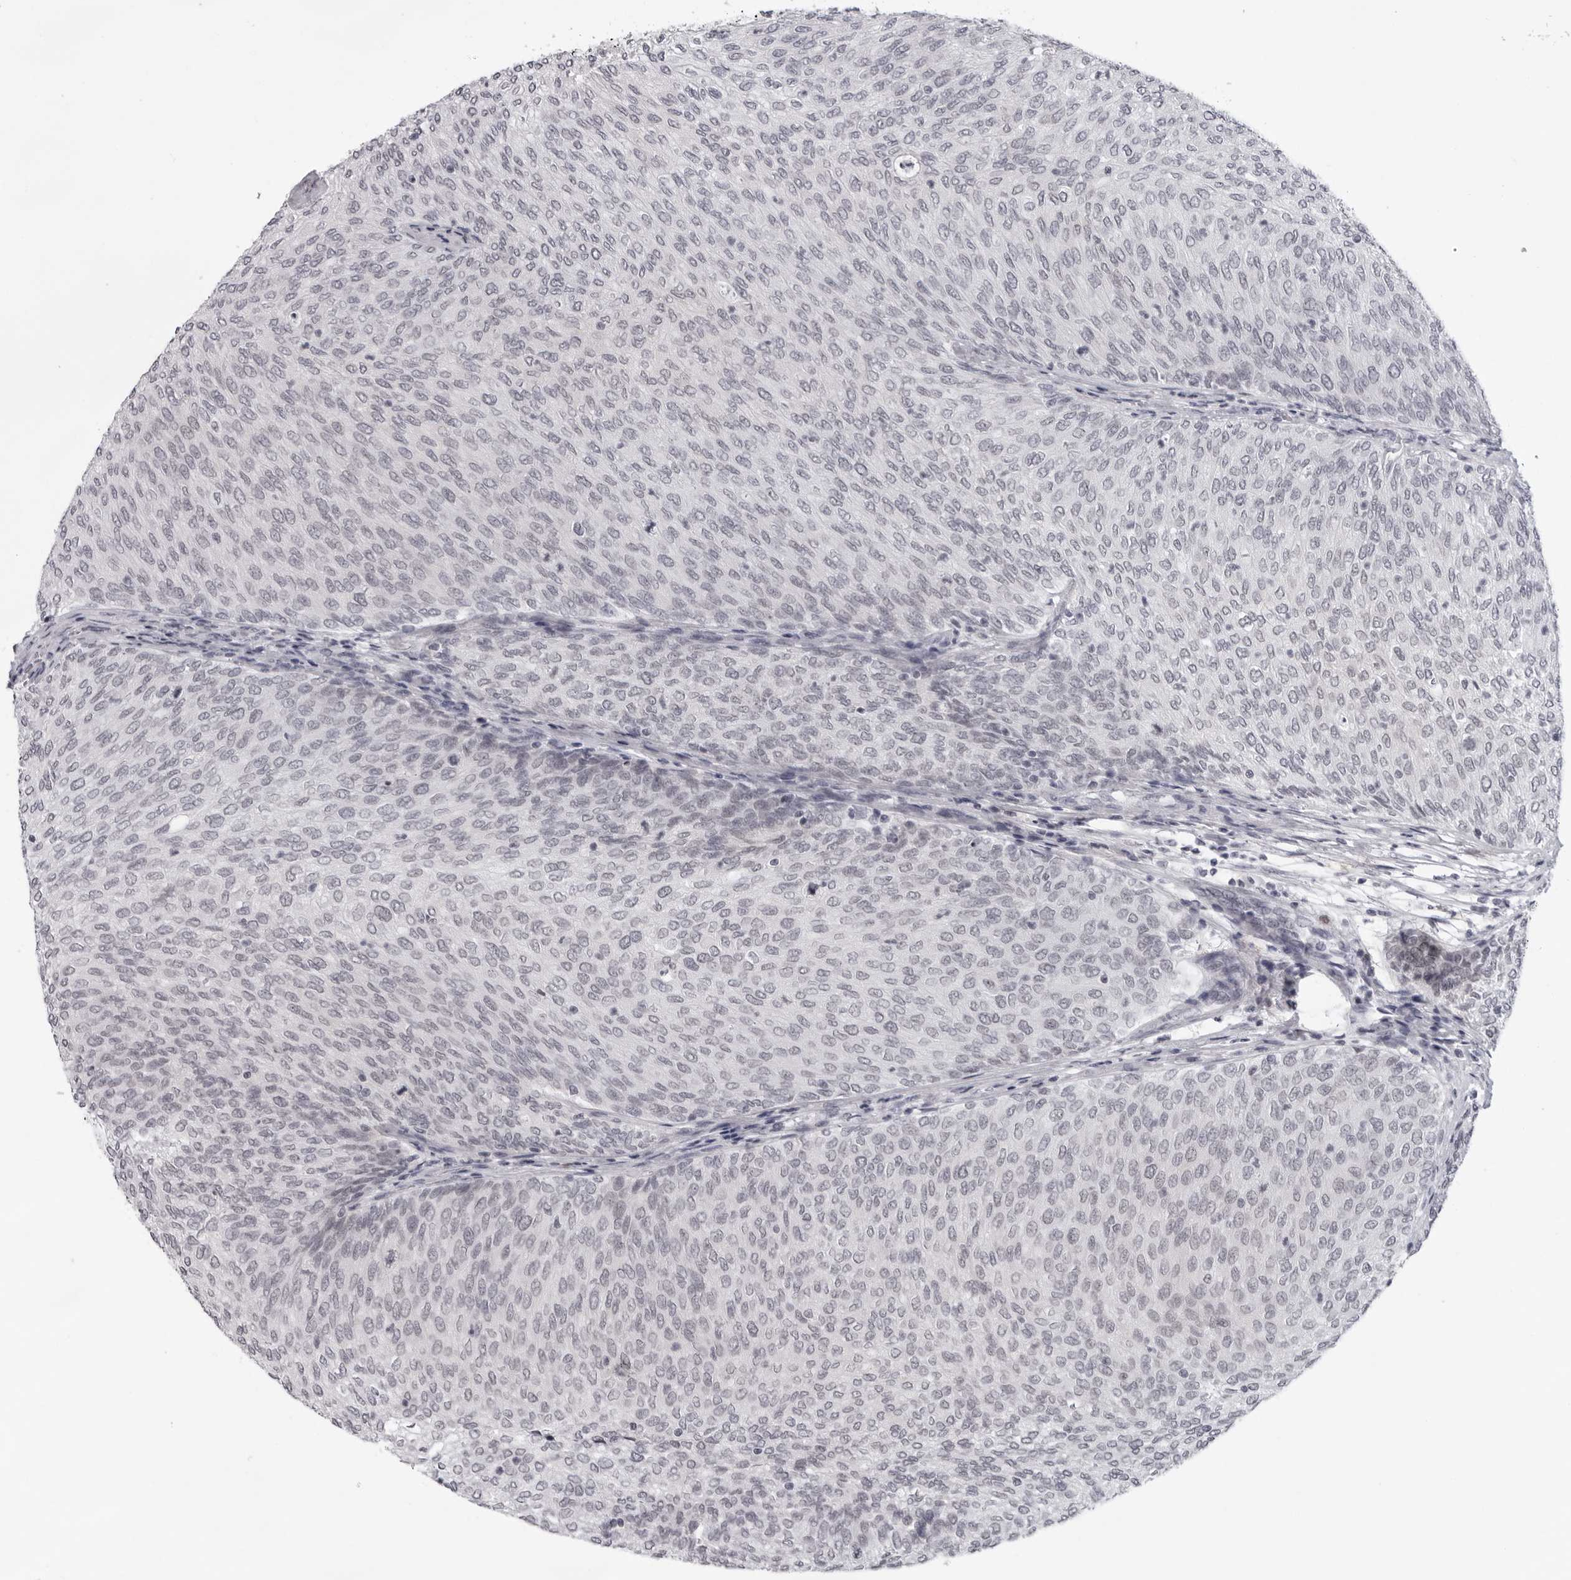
{"staining": {"intensity": "negative", "quantity": "none", "location": "none"}, "tissue": "urothelial cancer", "cell_type": "Tumor cells", "image_type": "cancer", "snomed": [{"axis": "morphology", "description": "Urothelial carcinoma, Low grade"}, {"axis": "topography", "description": "Urinary bladder"}], "caption": "A photomicrograph of urothelial cancer stained for a protein demonstrates no brown staining in tumor cells.", "gene": "EXOSC10", "patient": {"sex": "female", "age": 79}}